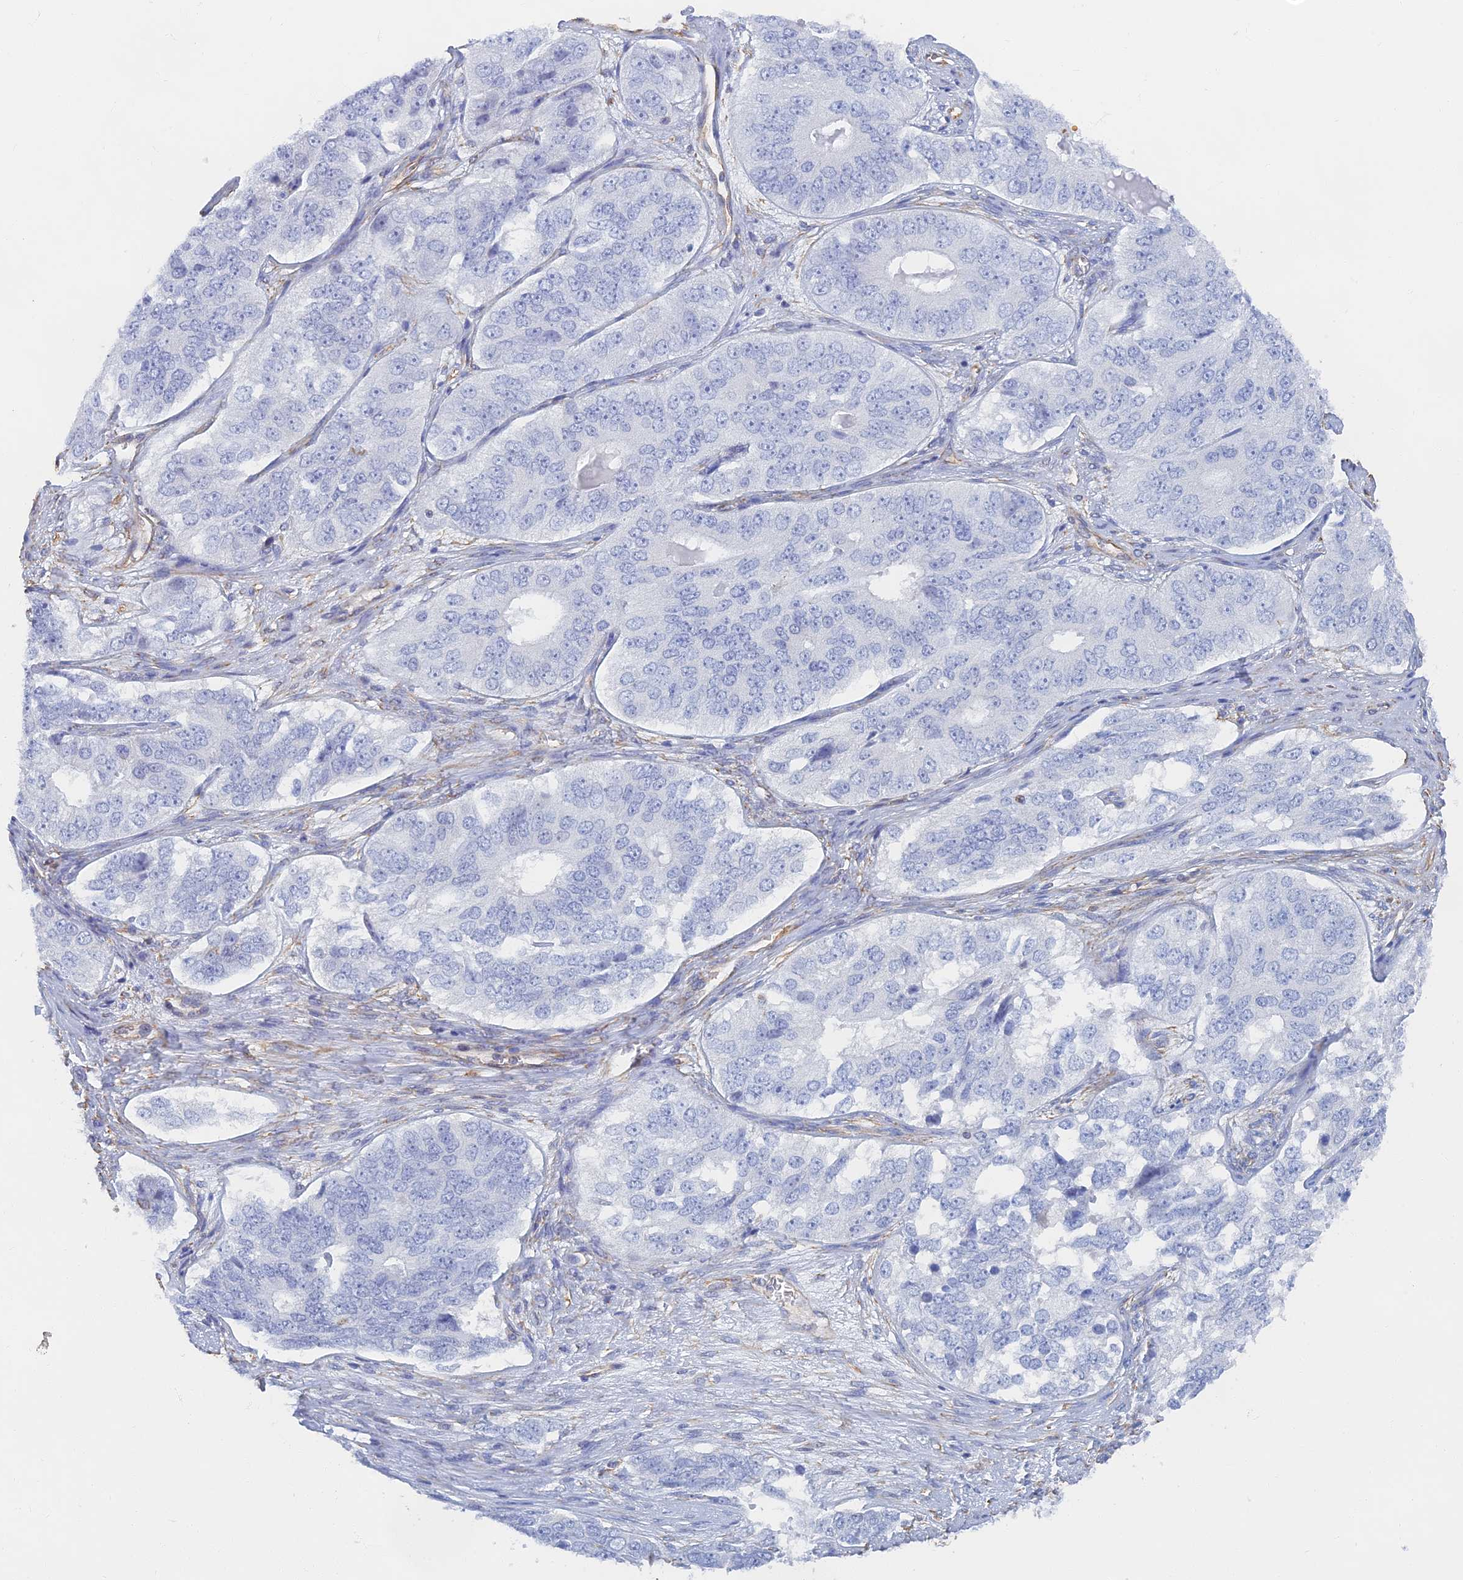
{"staining": {"intensity": "negative", "quantity": "none", "location": "none"}, "tissue": "ovarian cancer", "cell_type": "Tumor cells", "image_type": "cancer", "snomed": [{"axis": "morphology", "description": "Carcinoma, endometroid"}, {"axis": "topography", "description": "Ovary"}], "caption": "IHC of human ovarian endometroid carcinoma reveals no positivity in tumor cells.", "gene": "RMC1", "patient": {"sex": "female", "age": 51}}